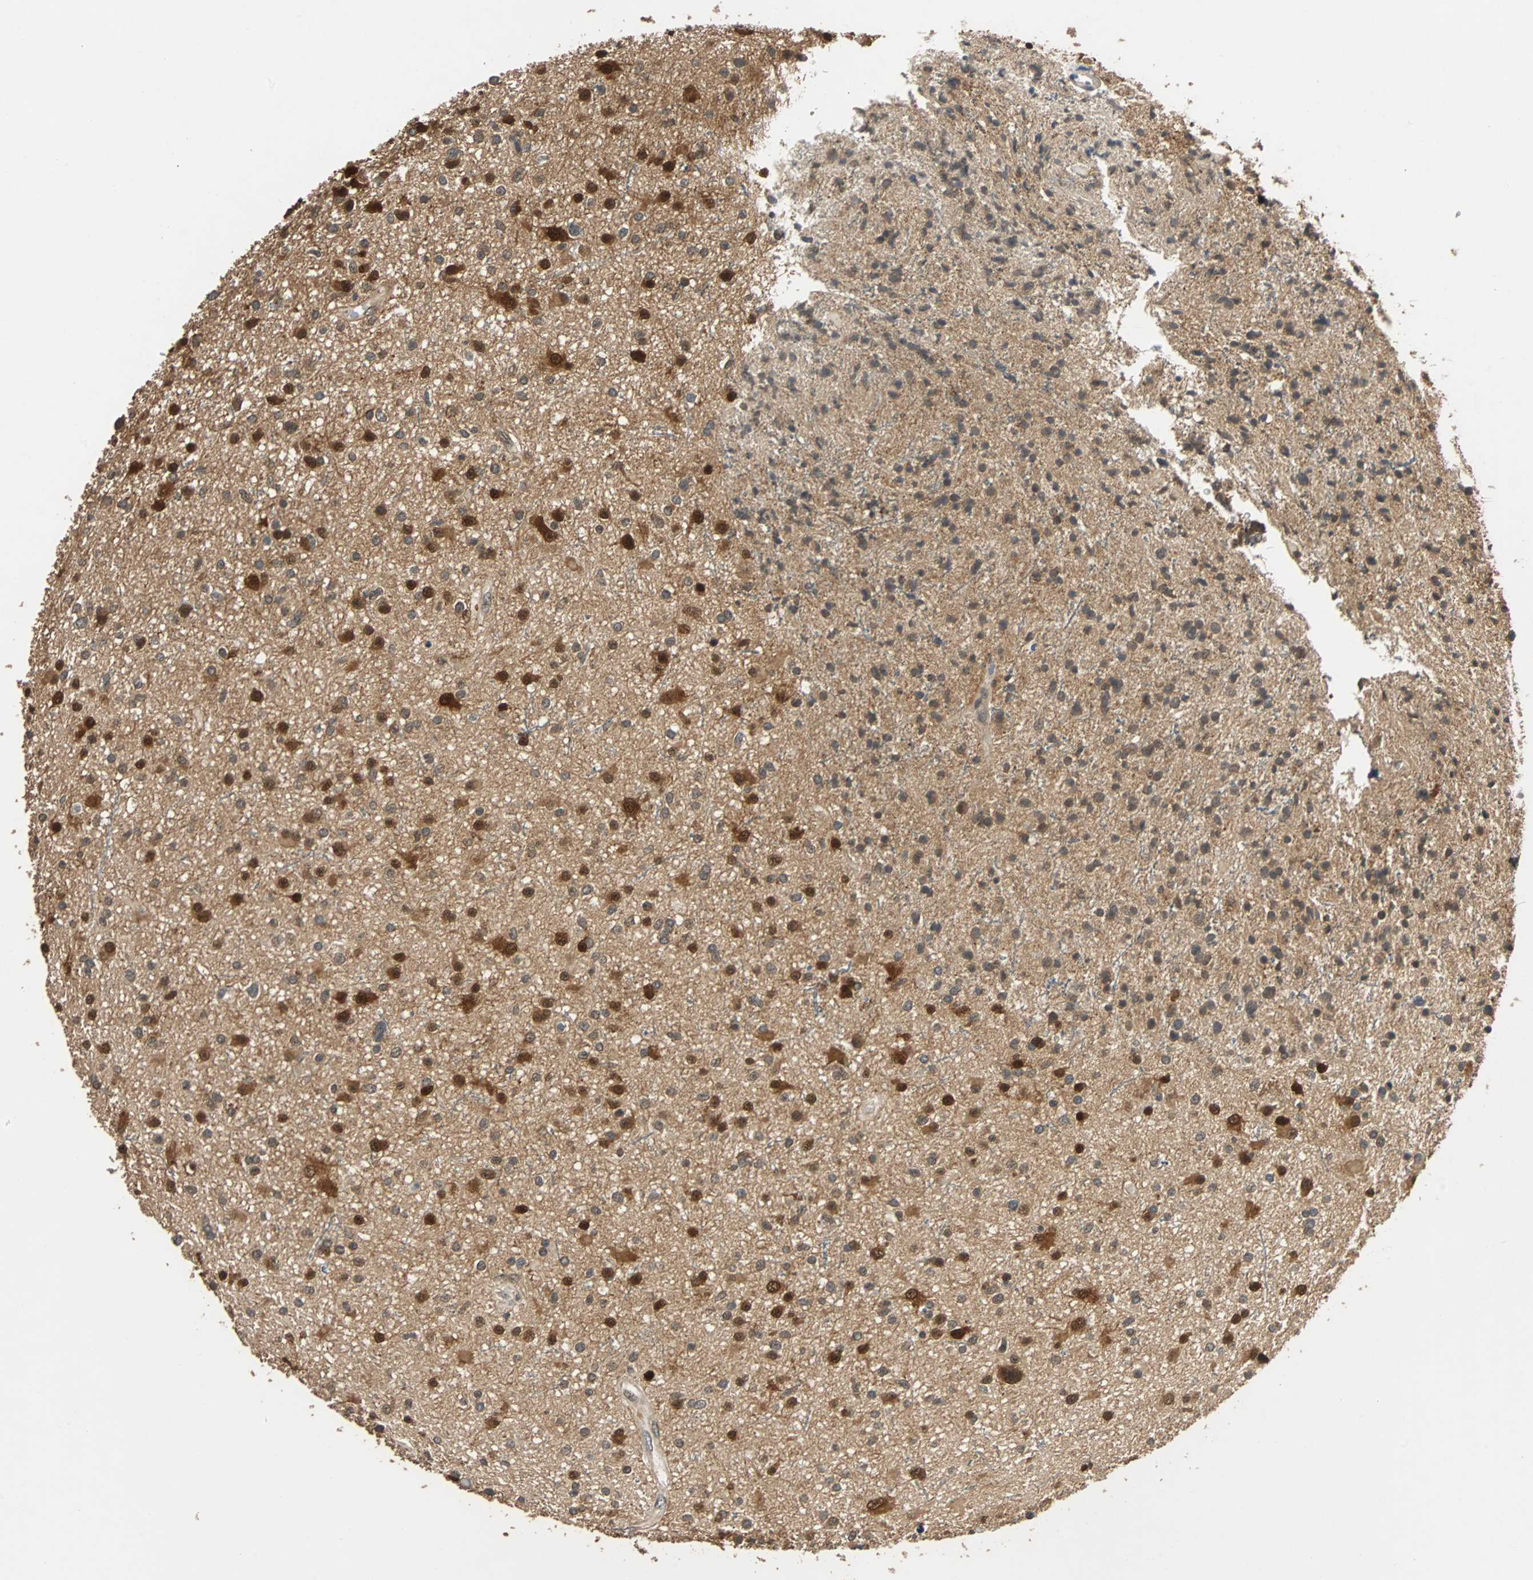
{"staining": {"intensity": "strong", "quantity": ">75%", "location": "cytoplasmic/membranous,nuclear"}, "tissue": "glioma", "cell_type": "Tumor cells", "image_type": "cancer", "snomed": [{"axis": "morphology", "description": "Glioma, malignant, High grade"}, {"axis": "topography", "description": "Brain"}], "caption": "The micrograph shows staining of glioma, revealing strong cytoplasmic/membranous and nuclear protein staining (brown color) within tumor cells.", "gene": "PRDX6", "patient": {"sex": "male", "age": 33}}